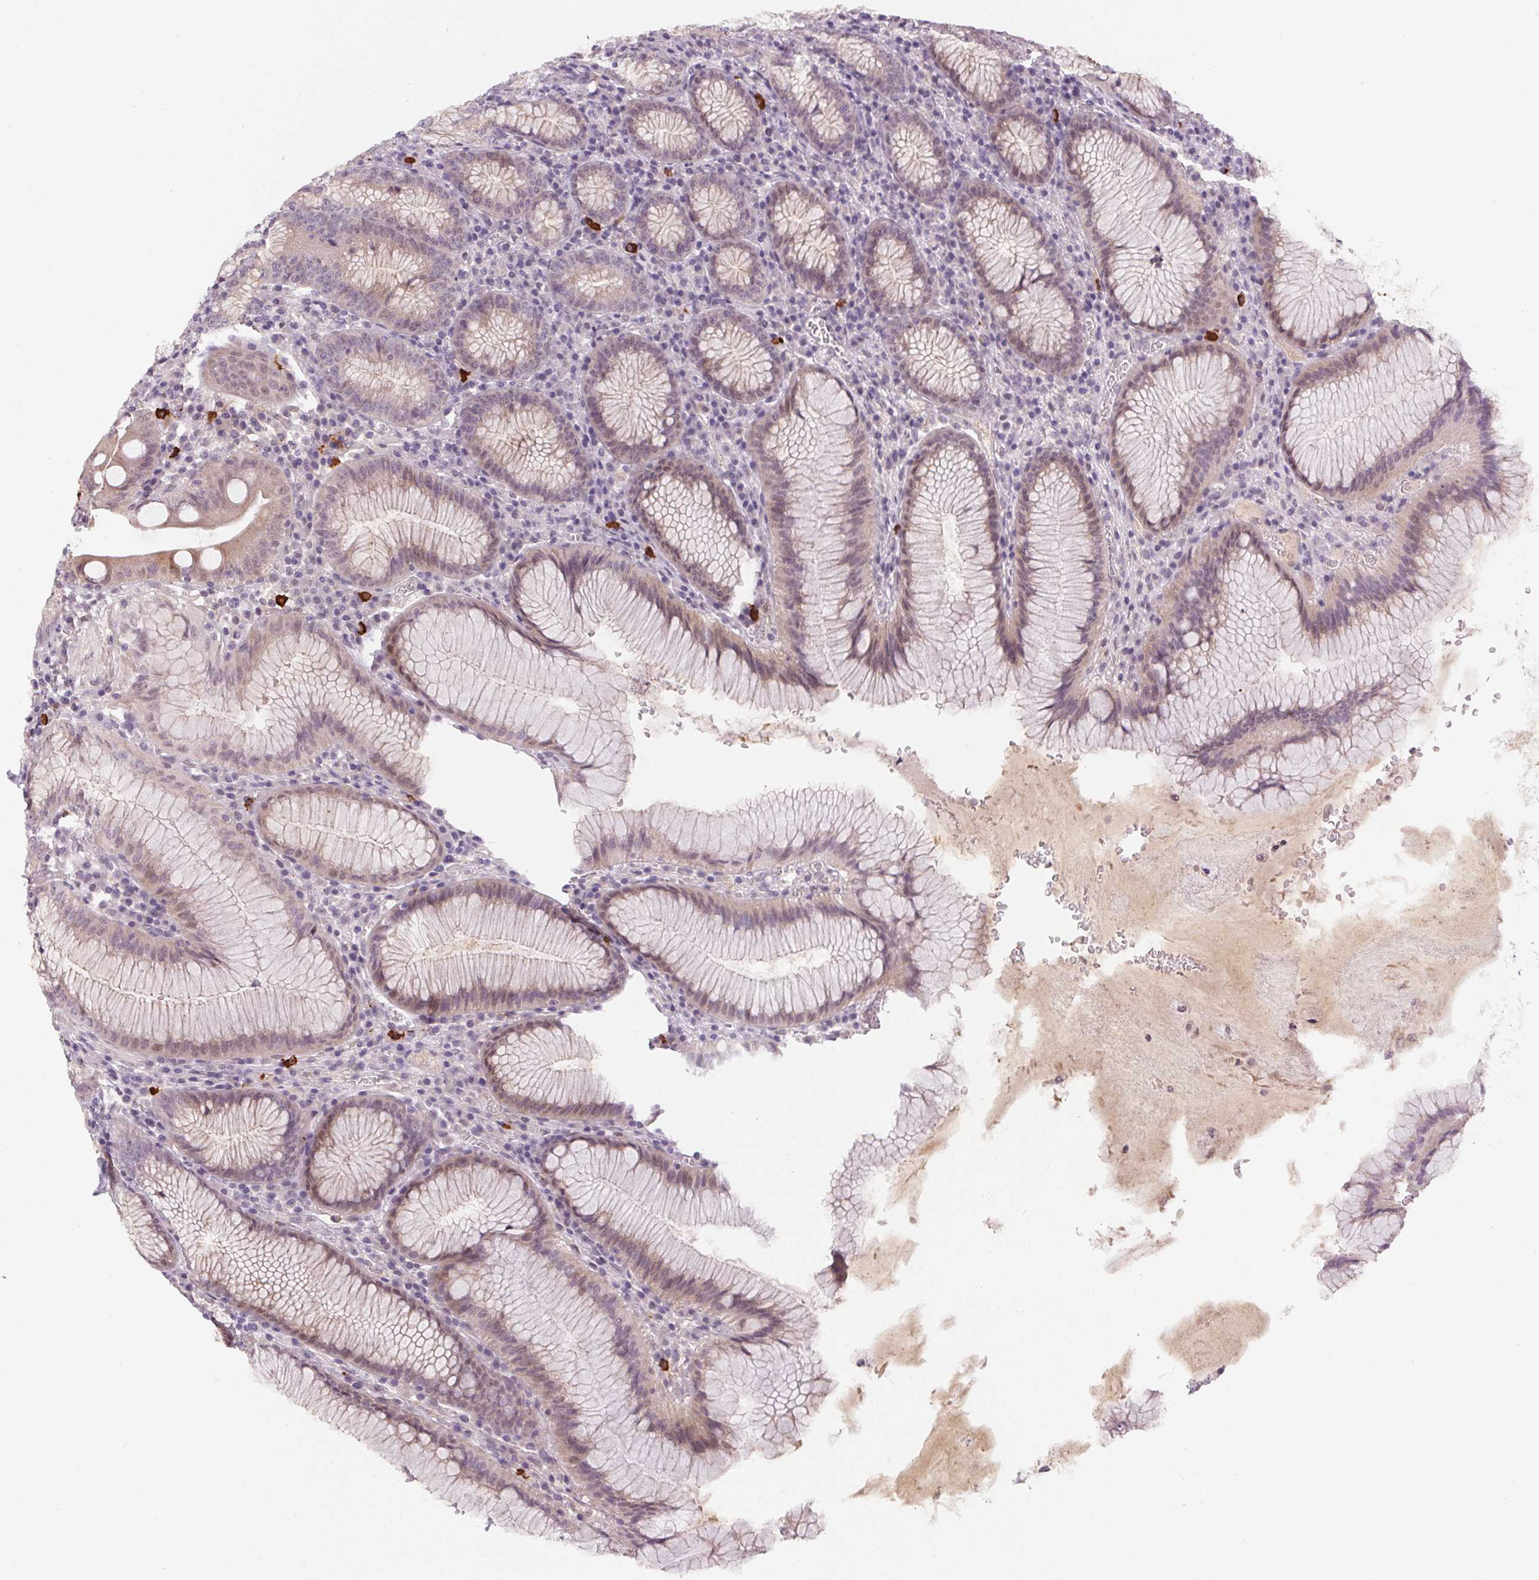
{"staining": {"intensity": "weak", "quantity": "<25%", "location": "cytoplasmic/membranous,nuclear"}, "tissue": "stomach", "cell_type": "Glandular cells", "image_type": "normal", "snomed": [{"axis": "morphology", "description": "Normal tissue, NOS"}, {"axis": "topography", "description": "Stomach"}], "caption": "This is a image of immunohistochemistry (IHC) staining of normal stomach, which shows no positivity in glandular cells.", "gene": "CFAP92", "patient": {"sex": "male", "age": 55}}